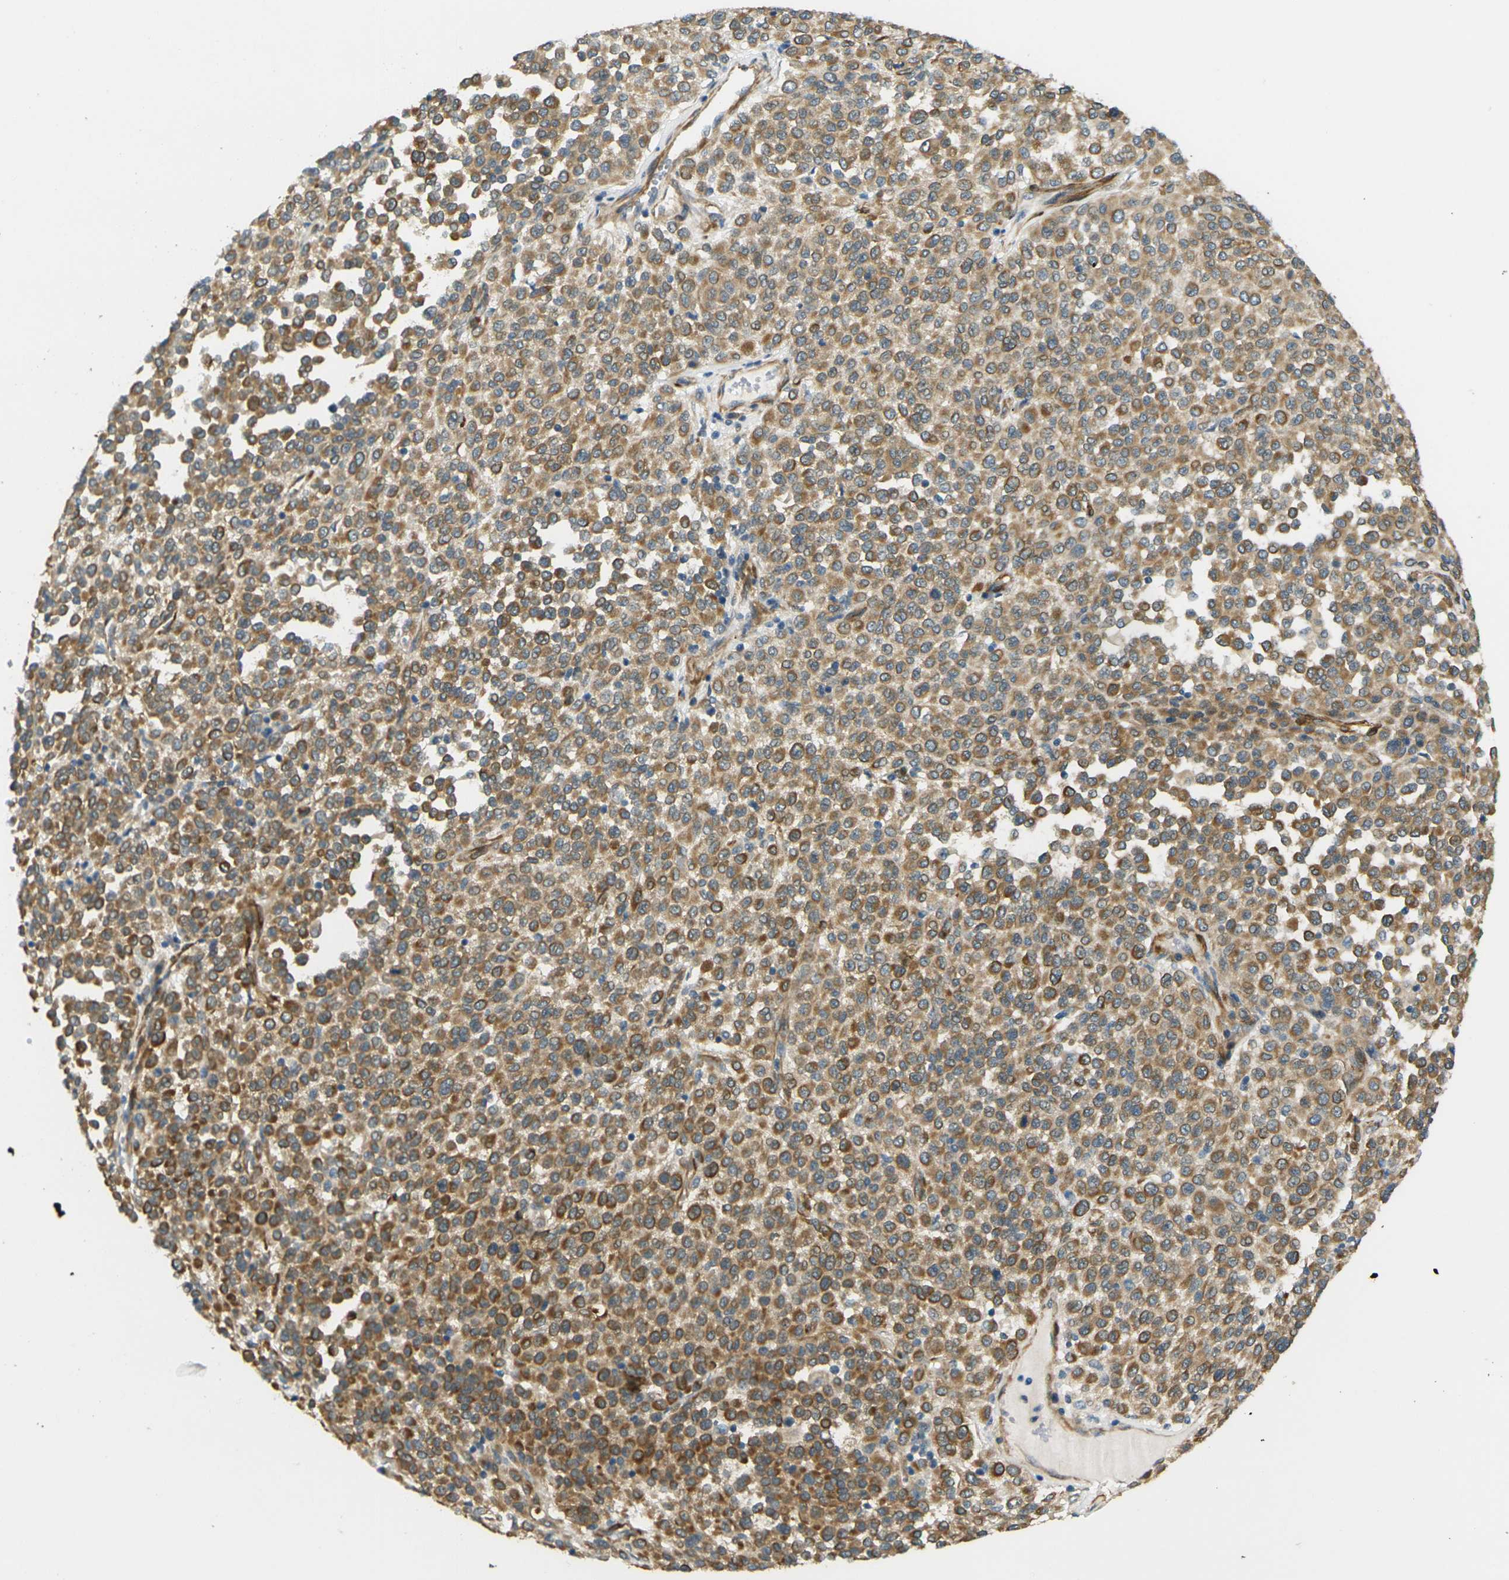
{"staining": {"intensity": "moderate", "quantity": ">75%", "location": "cytoplasmic/membranous"}, "tissue": "melanoma", "cell_type": "Tumor cells", "image_type": "cancer", "snomed": [{"axis": "morphology", "description": "Malignant melanoma, Metastatic site"}, {"axis": "topography", "description": "Pancreas"}], "caption": "Tumor cells demonstrate medium levels of moderate cytoplasmic/membranous expression in approximately >75% of cells in human melanoma.", "gene": "CYTH3", "patient": {"sex": "female", "age": 30}}